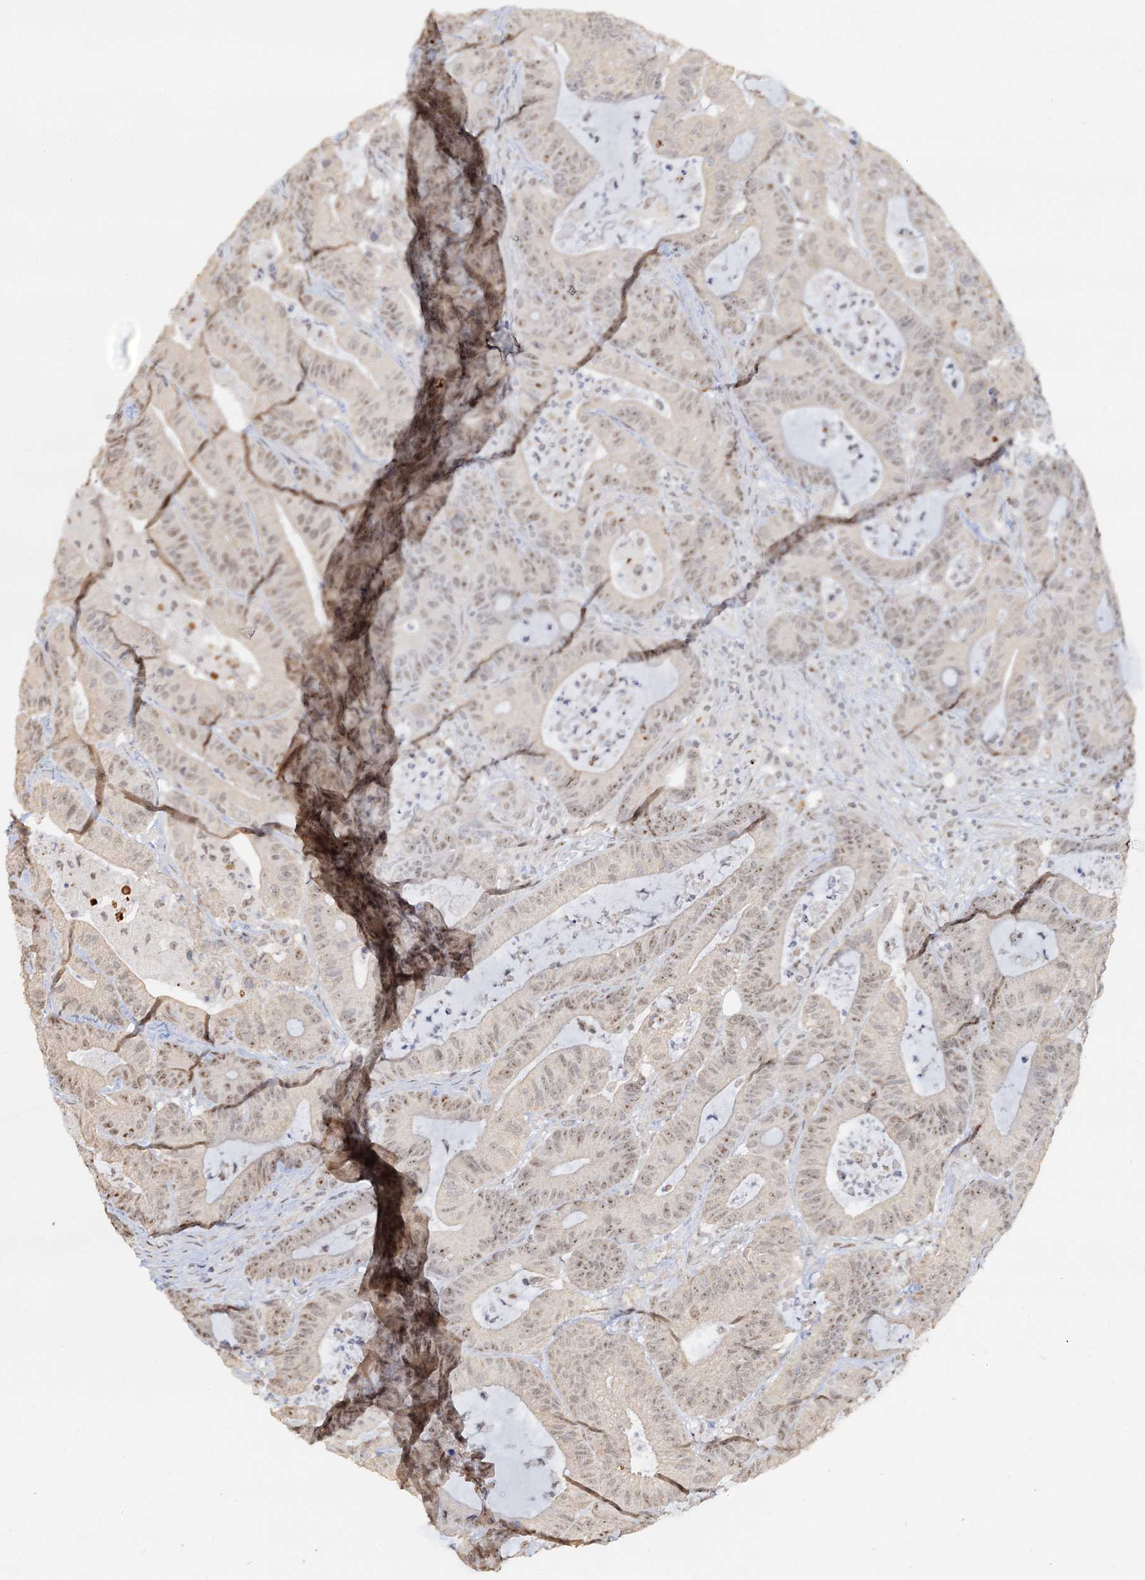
{"staining": {"intensity": "moderate", "quantity": "25%-75%", "location": "nuclear"}, "tissue": "colorectal cancer", "cell_type": "Tumor cells", "image_type": "cancer", "snomed": [{"axis": "morphology", "description": "Adenocarcinoma, NOS"}, {"axis": "topography", "description": "Colon"}], "caption": "IHC of human colorectal cancer (adenocarcinoma) exhibits medium levels of moderate nuclear positivity in approximately 25%-75% of tumor cells.", "gene": "NAT10", "patient": {"sex": "female", "age": 84}}